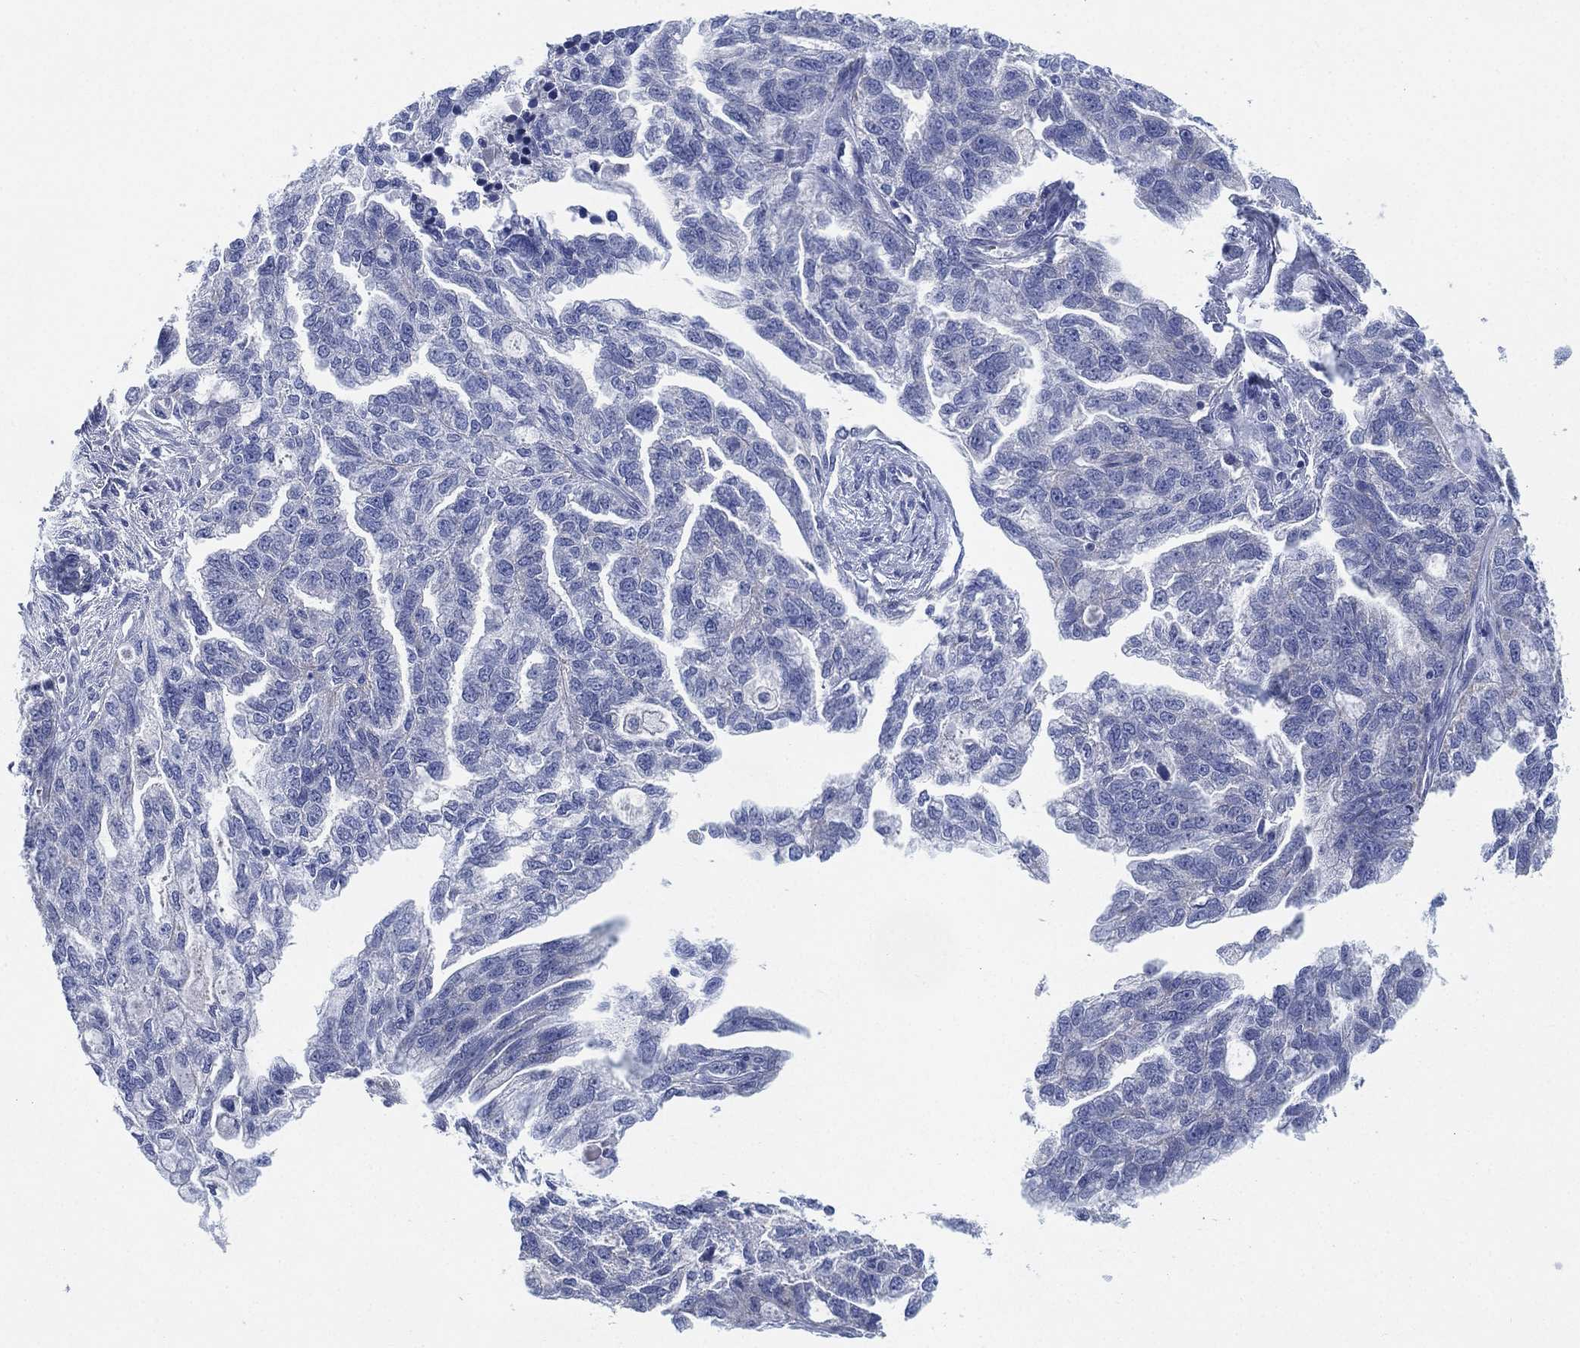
{"staining": {"intensity": "negative", "quantity": "none", "location": "none"}, "tissue": "ovarian cancer", "cell_type": "Tumor cells", "image_type": "cancer", "snomed": [{"axis": "morphology", "description": "Cystadenocarcinoma, serous, NOS"}, {"axis": "topography", "description": "Ovary"}], "caption": "Immunohistochemical staining of human ovarian serous cystadenocarcinoma reveals no significant expression in tumor cells.", "gene": "ADAD2", "patient": {"sex": "female", "age": 51}}